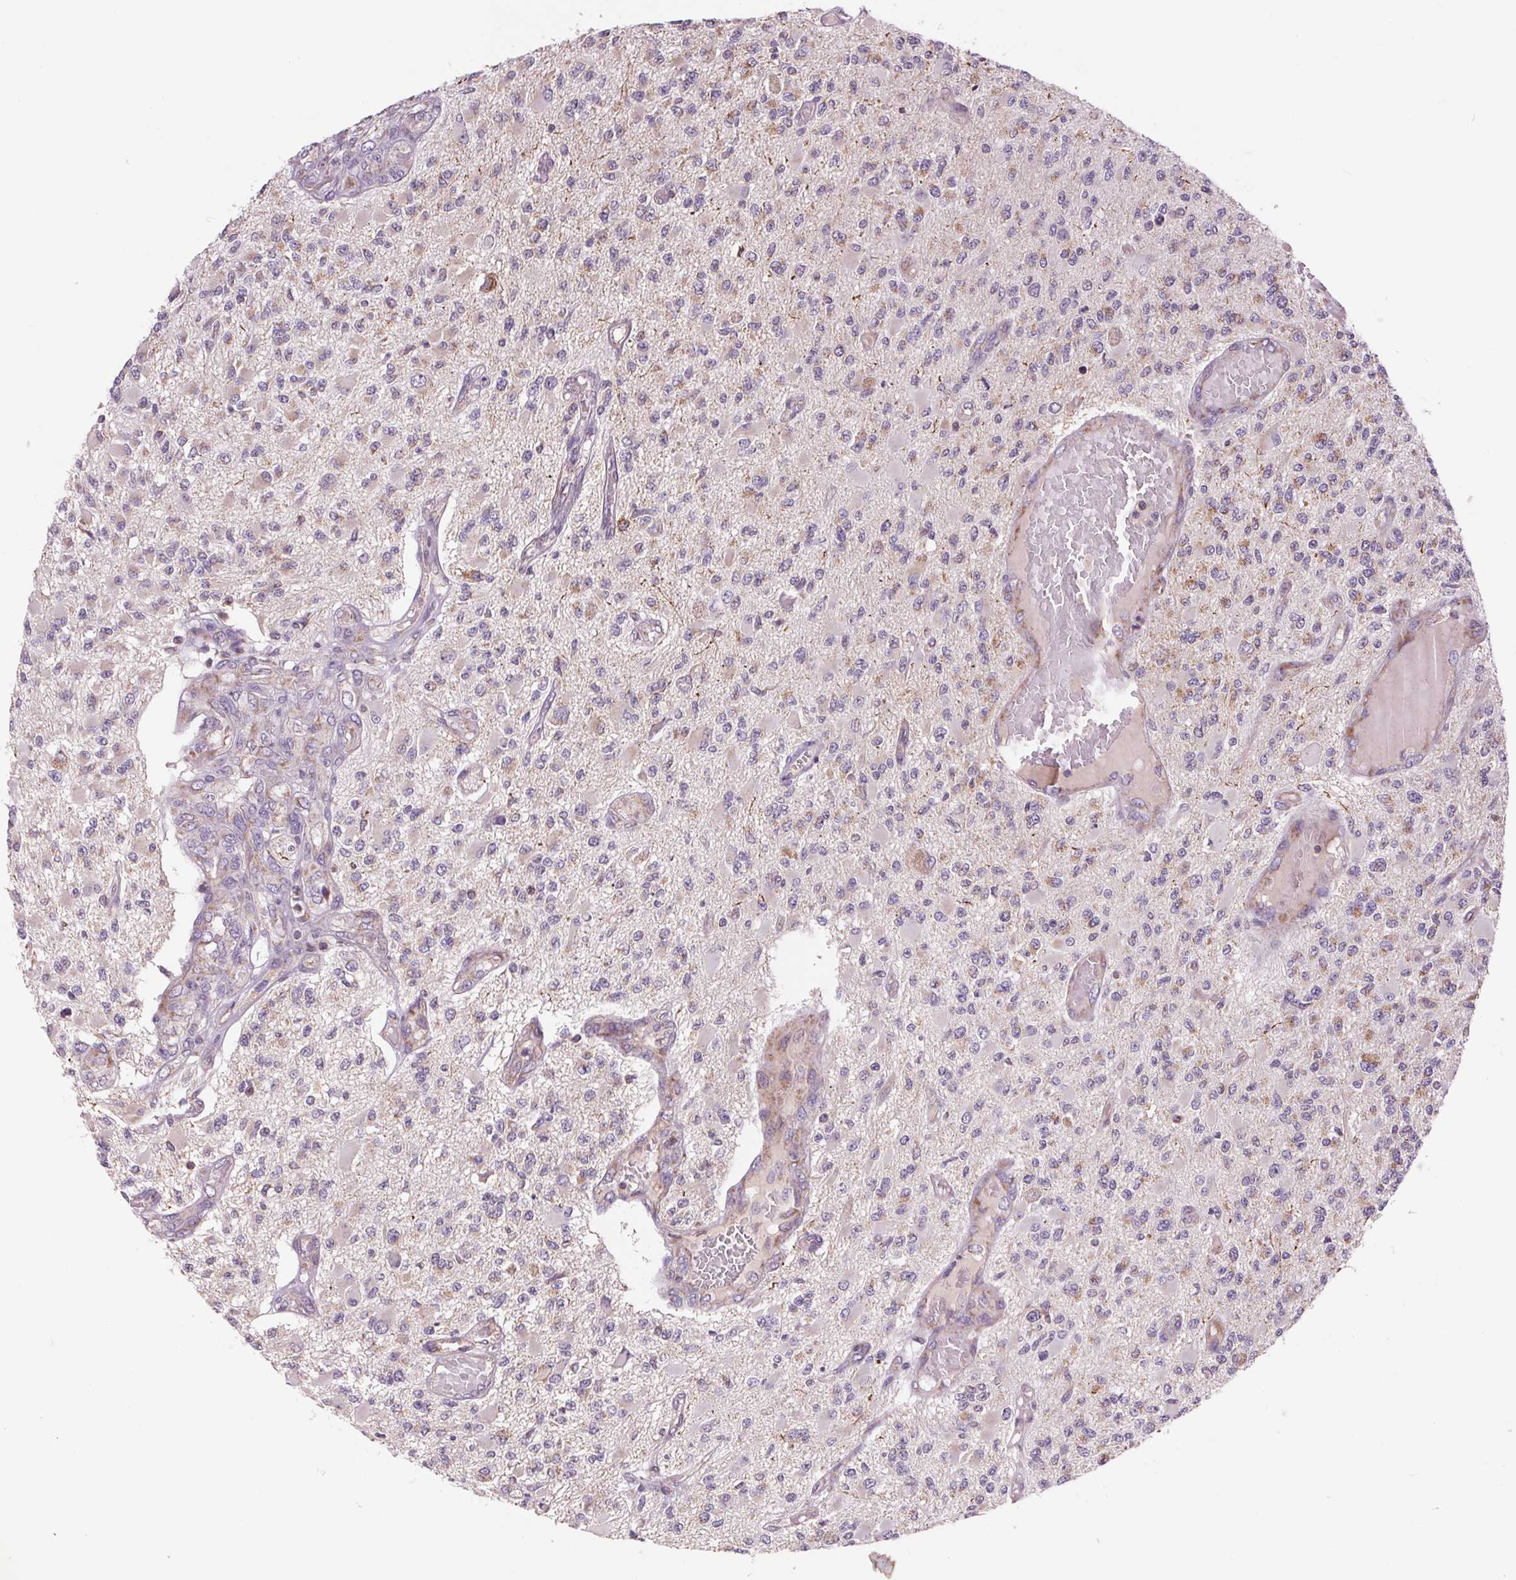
{"staining": {"intensity": "negative", "quantity": "none", "location": "none"}, "tissue": "glioma", "cell_type": "Tumor cells", "image_type": "cancer", "snomed": [{"axis": "morphology", "description": "Glioma, malignant, High grade"}, {"axis": "topography", "description": "Brain"}], "caption": "Immunohistochemistry (IHC) of human glioma exhibits no staining in tumor cells.", "gene": "COX6A1", "patient": {"sex": "female", "age": 63}}